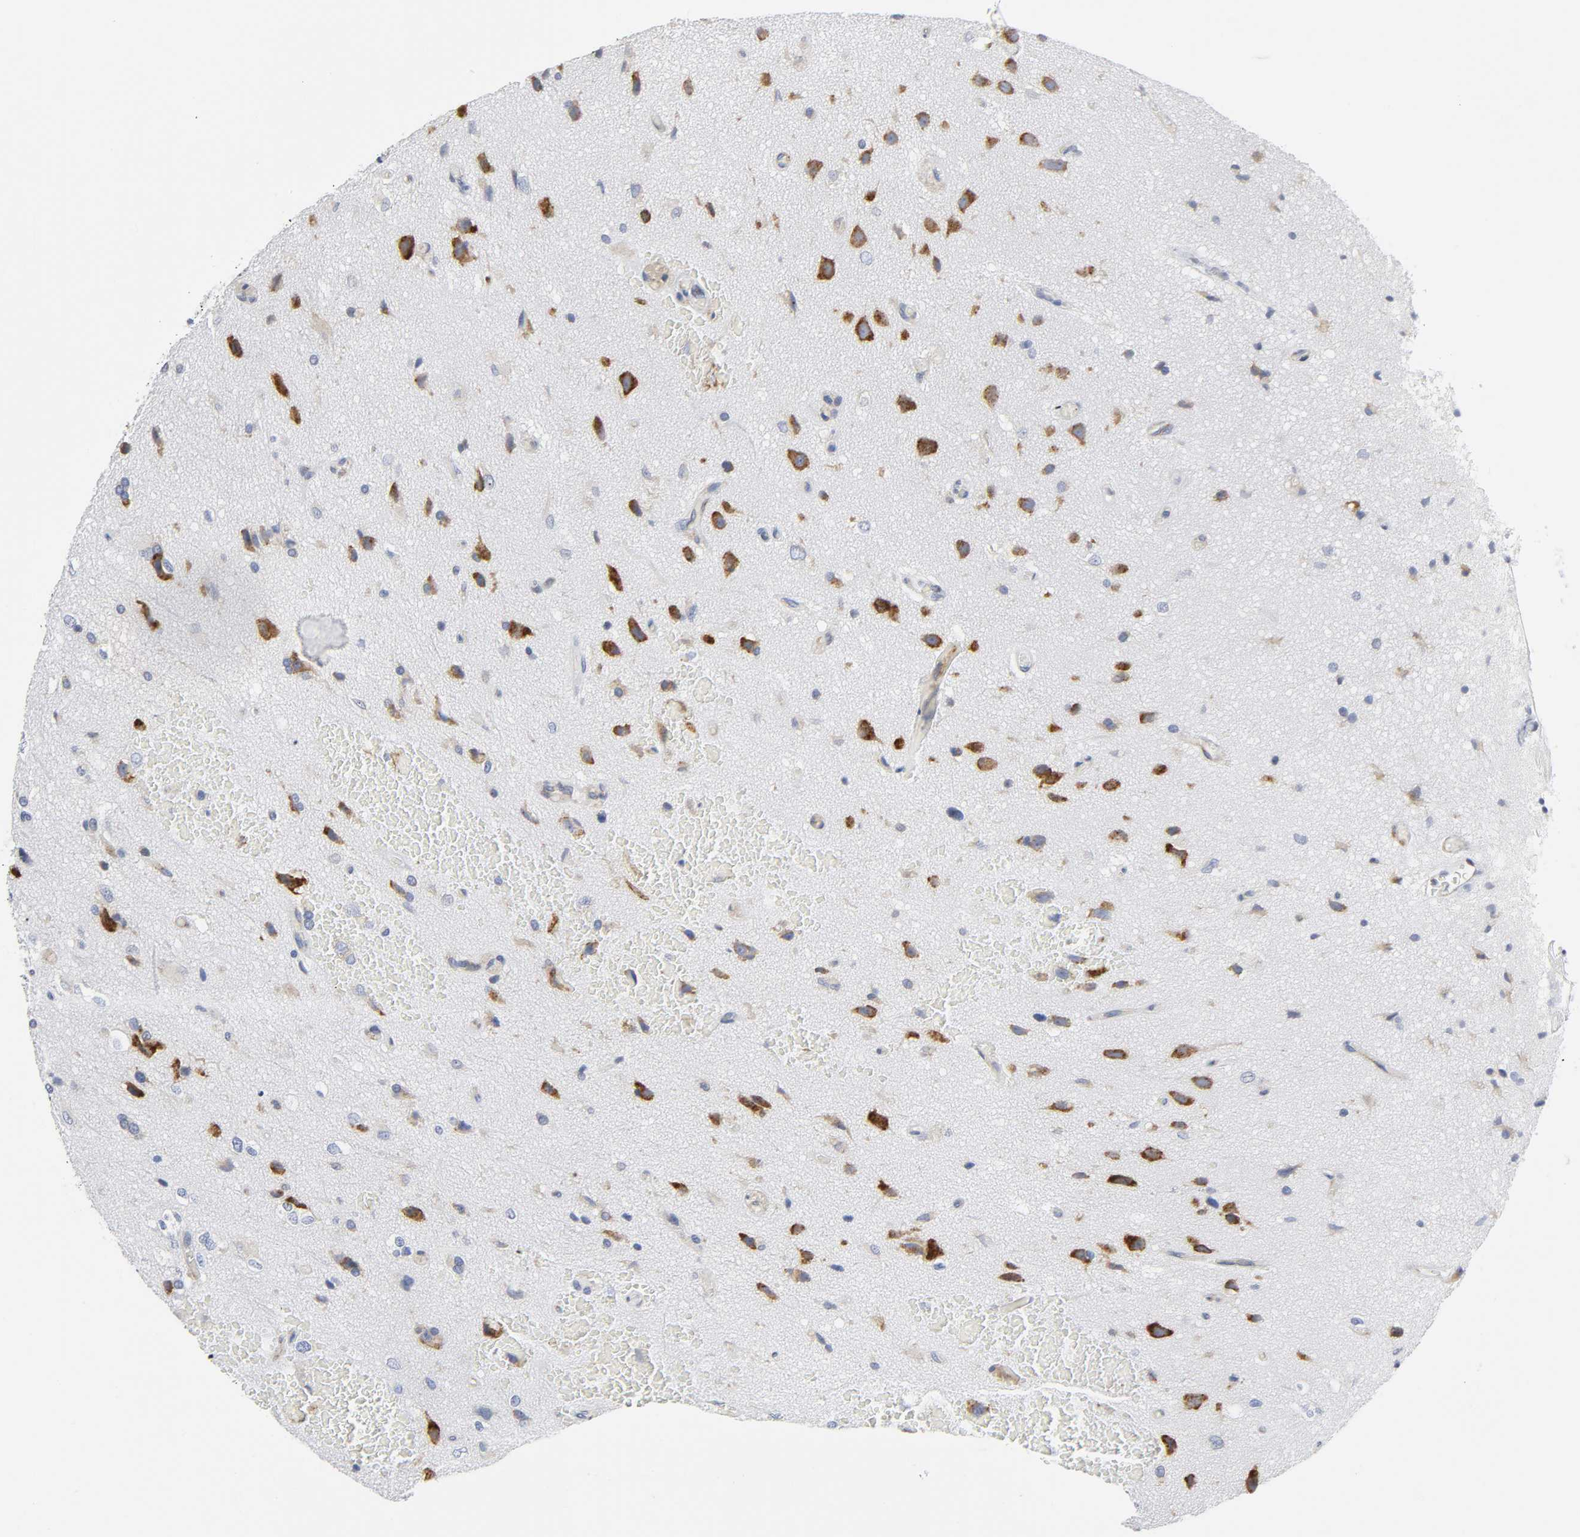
{"staining": {"intensity": "weak", "quantity": "25%-75%", "location": "cytoplasmic/membranous"}, "tissue": "glioma", "cell_type": "Tumor cells", "image_type": "cancer", "snomed": [{"axis": "morphology", "description": "Glioma, malignant, High grade"}, {"axis": "topography", "description": "Brain"}], "caption": "The immunohistochemical stain shows weak cytoplasmic/membranous expression in tumor cells of high-grade glioma (malignant) tissue.", "gene": "REL", "patient": {"sex": "male", "age": 47}}